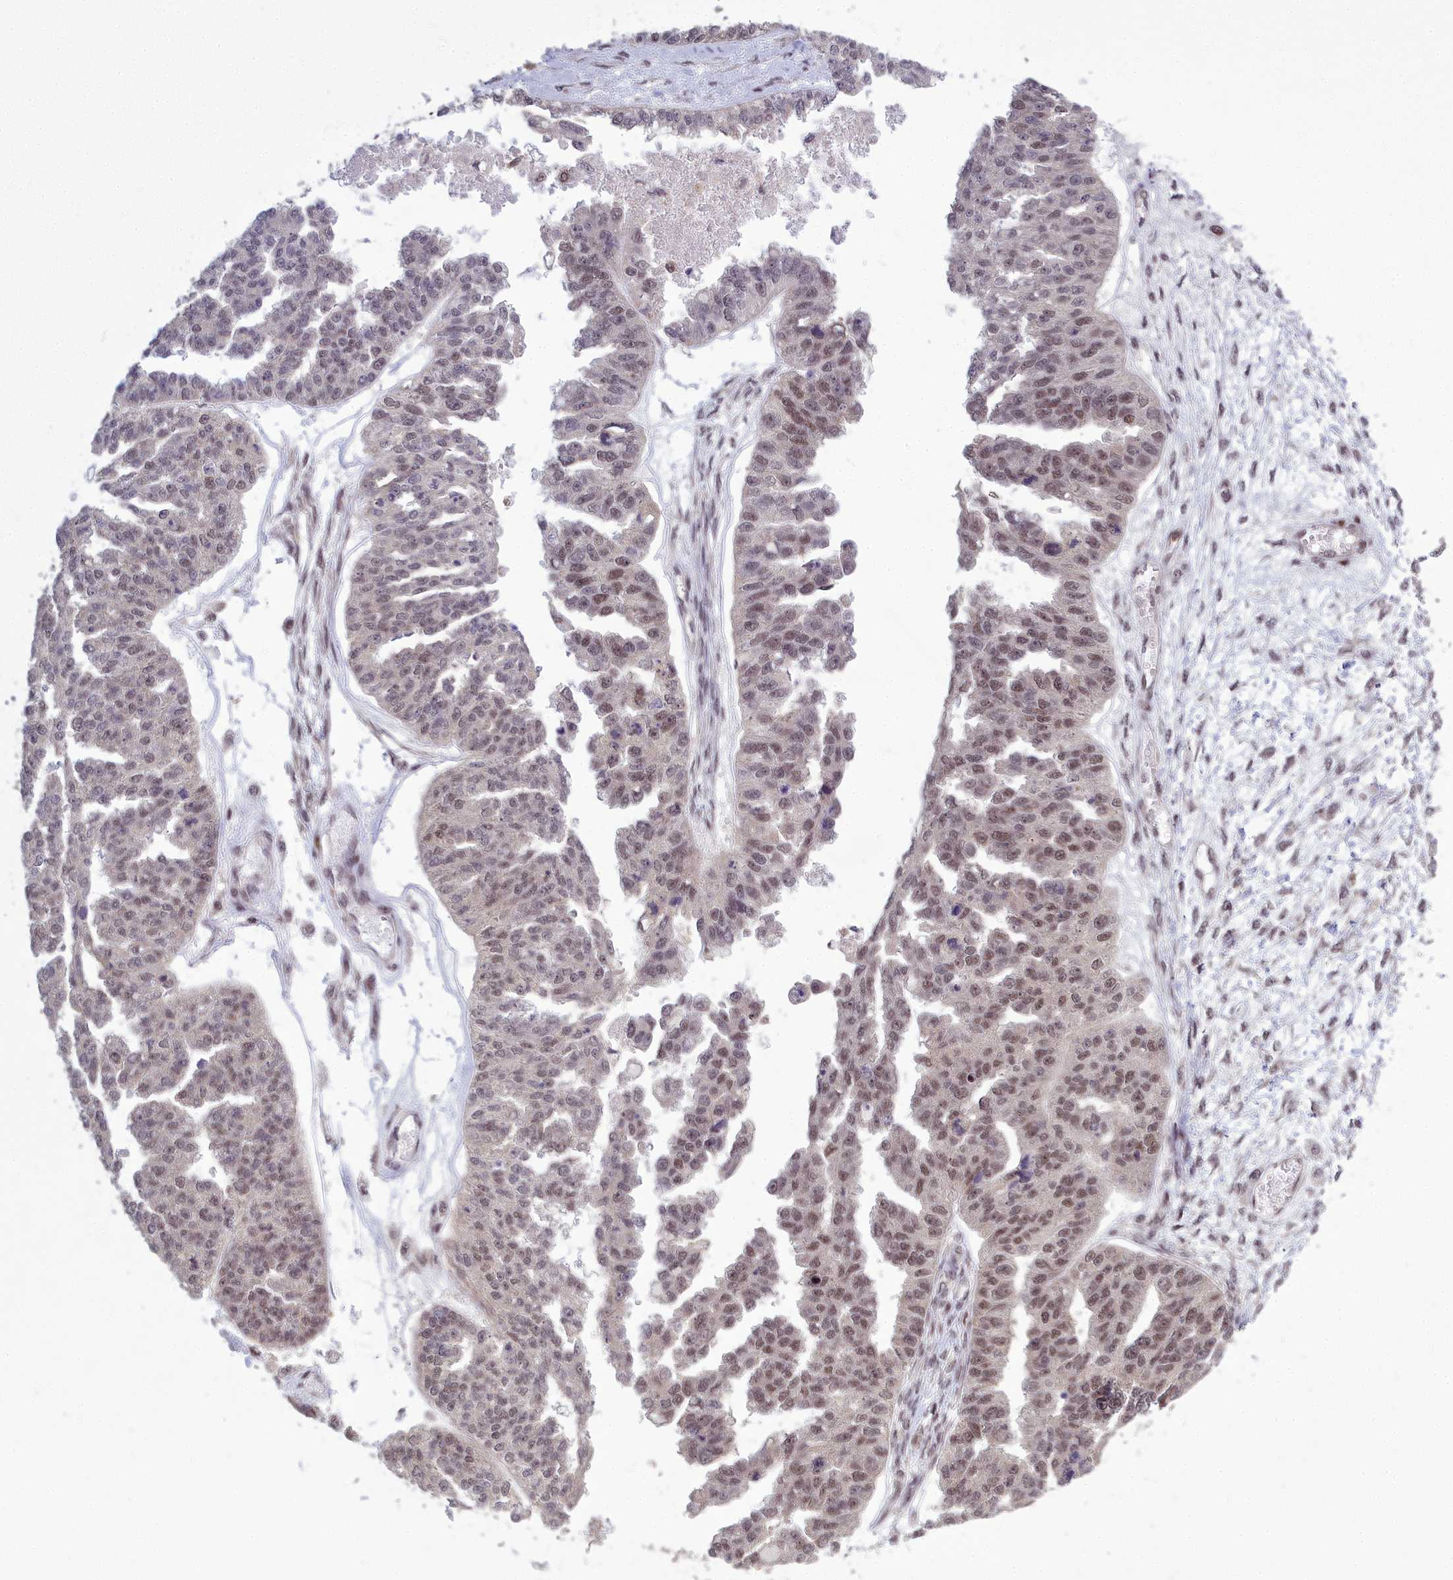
{"staining": {"intensity": "moderate", "quantity": "<25%", "location": "nuclear"}, "tissue": "ovarian cancer", "cell_type": "Tumor cells", "image_type": "cancer", "snomed": [{"axis": "morphology", "description": "Cystadenocarcinoma, serous, NOS"}, {"axis": "topography", "description": "Ovary"}], "caption": "About <25% of tumor cells in human ovarian cancer demonstrate moderate nuclear protein positivity as visualized by brown immunohistochemical staining.", "gene": "GMEB1", "patient": {"sex": "female", "age": 58}}